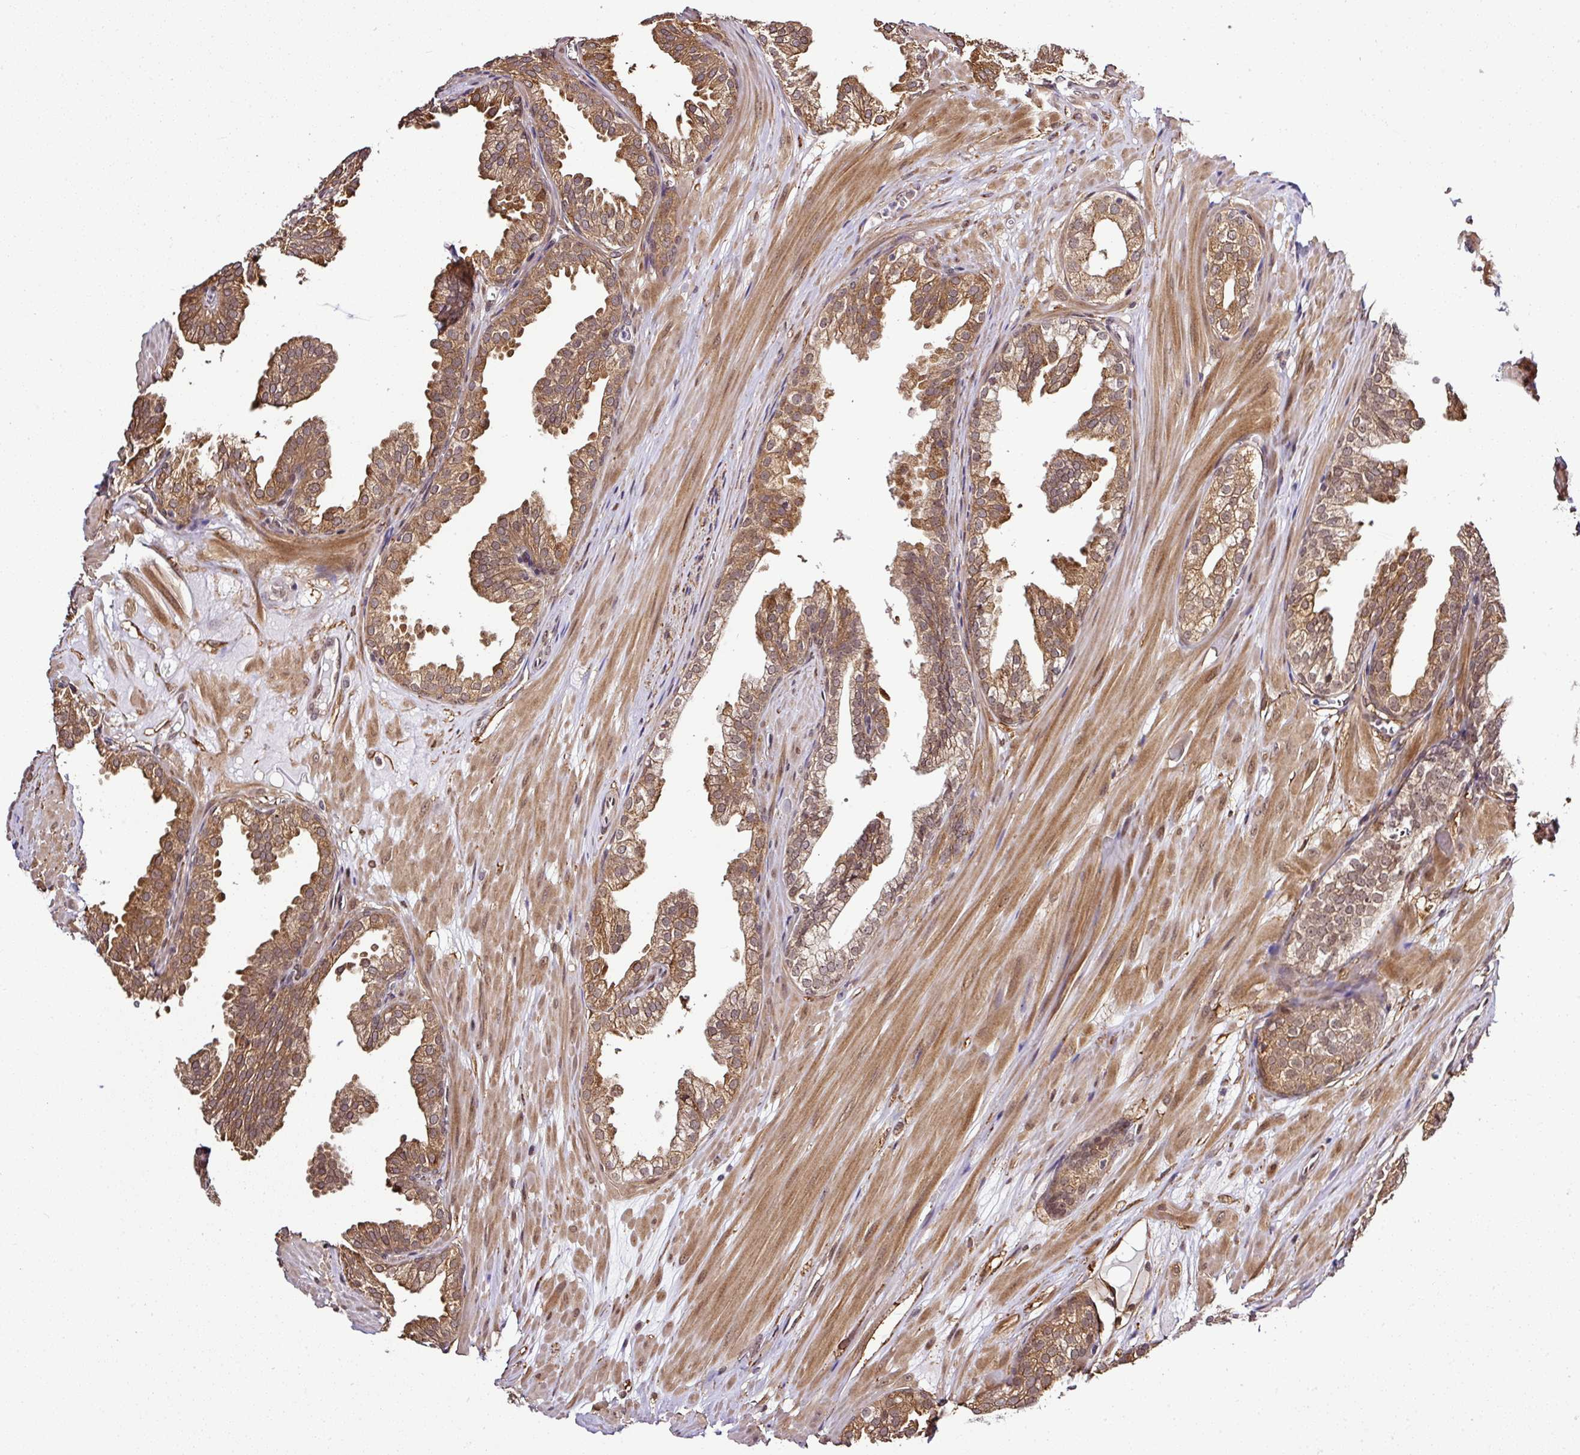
{"staining": {"intensity": "moderate", "quantity": ">75%", "location": "cytoplasmic/membranous,nuclear"}, "tissue": "prostate", "cell_type": "Glandular cells", "image_type": "normal", "snomed": [{"axis": "morphology", "description": "Normal tissue, NOS"}, {"axis": "topography", "description": "Prostate"}, {"axis": "topography", "description": "Peripheral nerve tissue"}], "caption": "Immunohistochemical staining of normal human prostate shows medium levels of moderate cytoplasmic/membranous,nuclear positivity in approximately >75% of glandular cells. (IHC, brightfield microscopy, high magnification).", "gene": "FAM153A", "patient": {"sex": "male", "age": 55}}